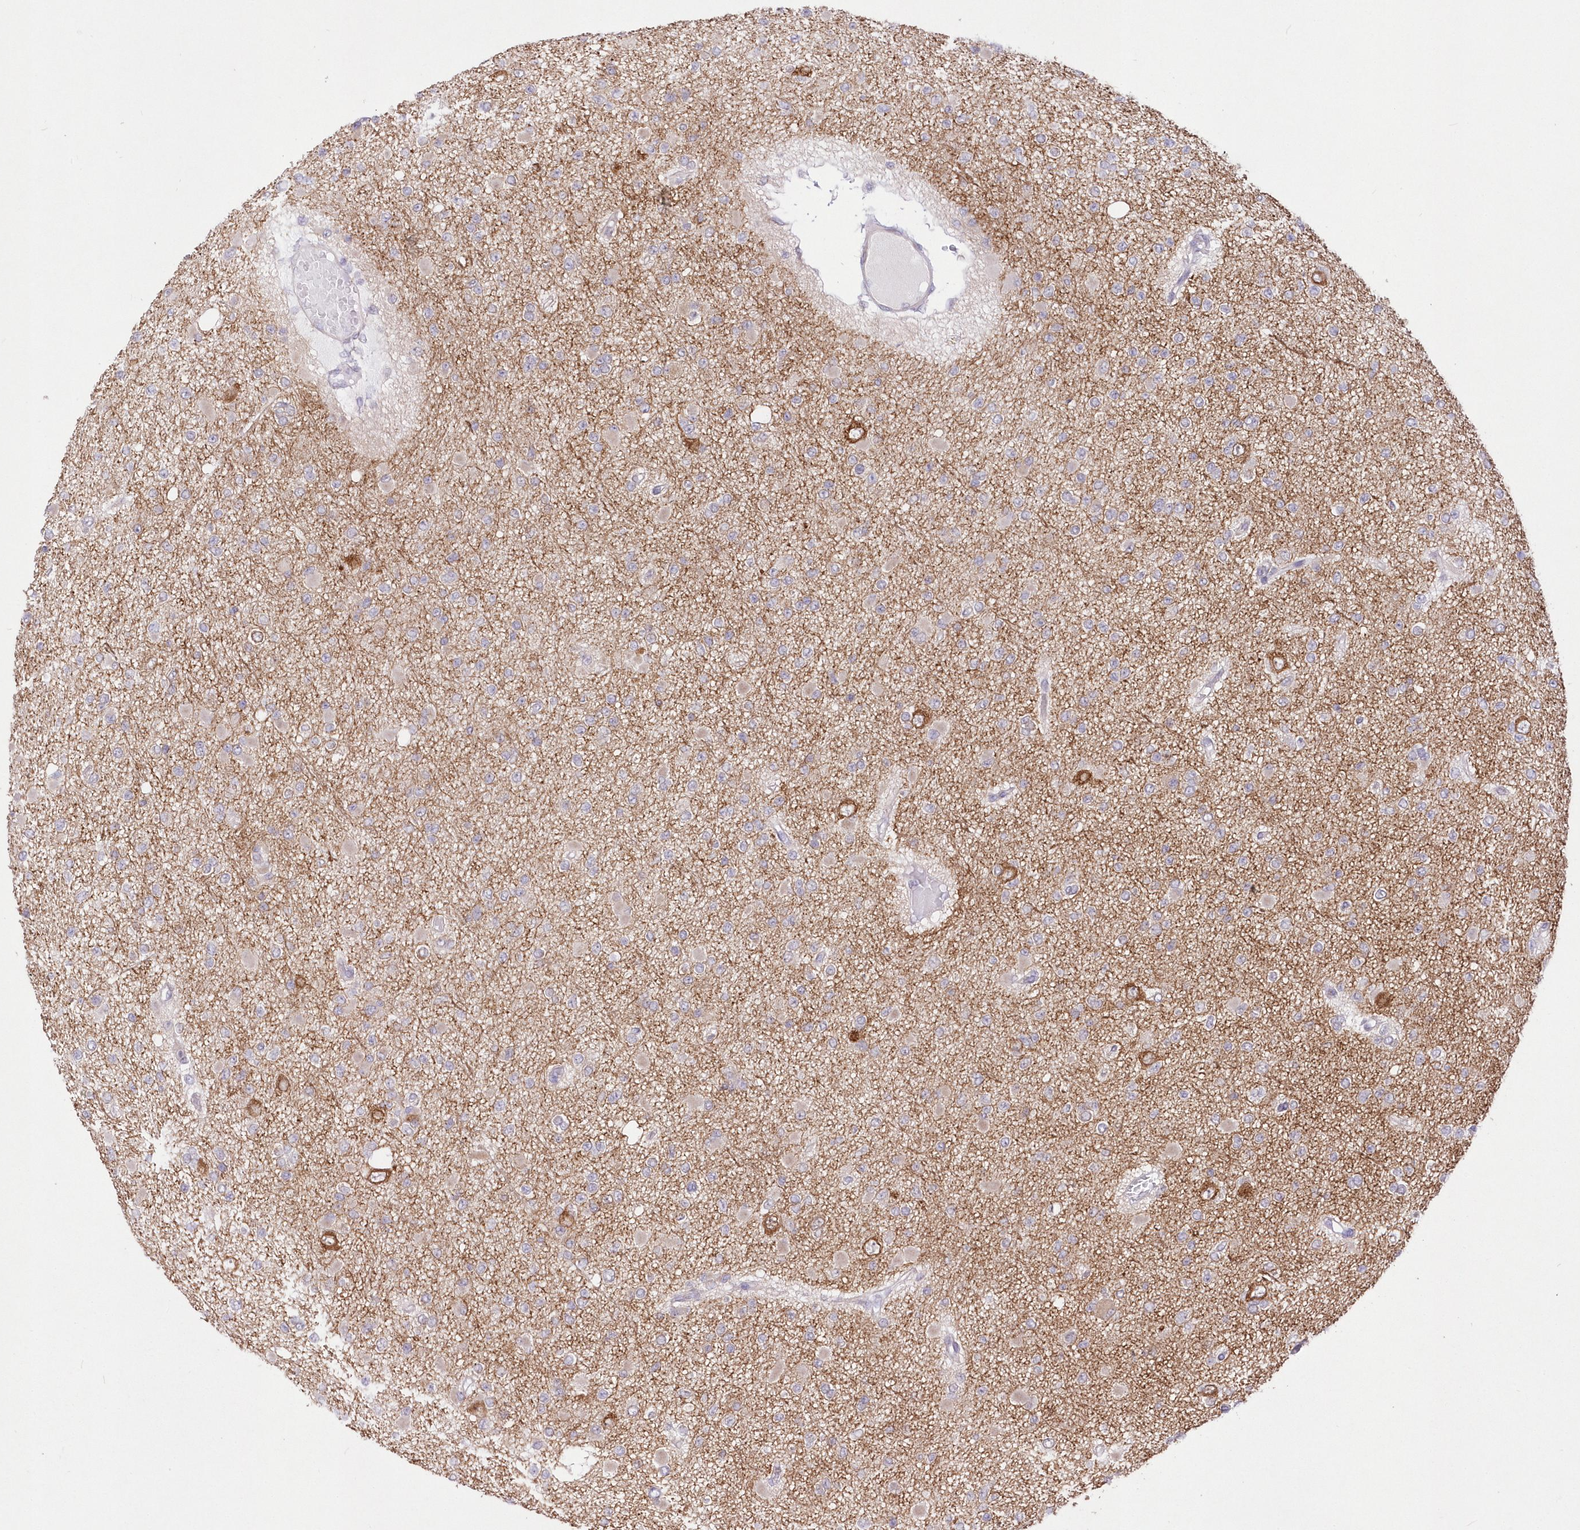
{"staining": {"intensity": "weak", "quantity": "25%-75%", "location": "cytoplasmic/membranous"}, "tissue": "glioma", "cell_type": "Tumor cells", "image_type": "cancer", "snomed": [{"axis": "morphology", "description": "Glioma, malignant, Low grade"}, {"axis": "topography", "description": "Brain"}], "caption": "An IHC image of tumor tissue is shown. Protein staining in brown labels weak cytoplasmic/membranous positivity in malignant low-grade glioma within tumor cells.", "gene": "FAM241B", "patient": {"sex": "female", "age": 22}}